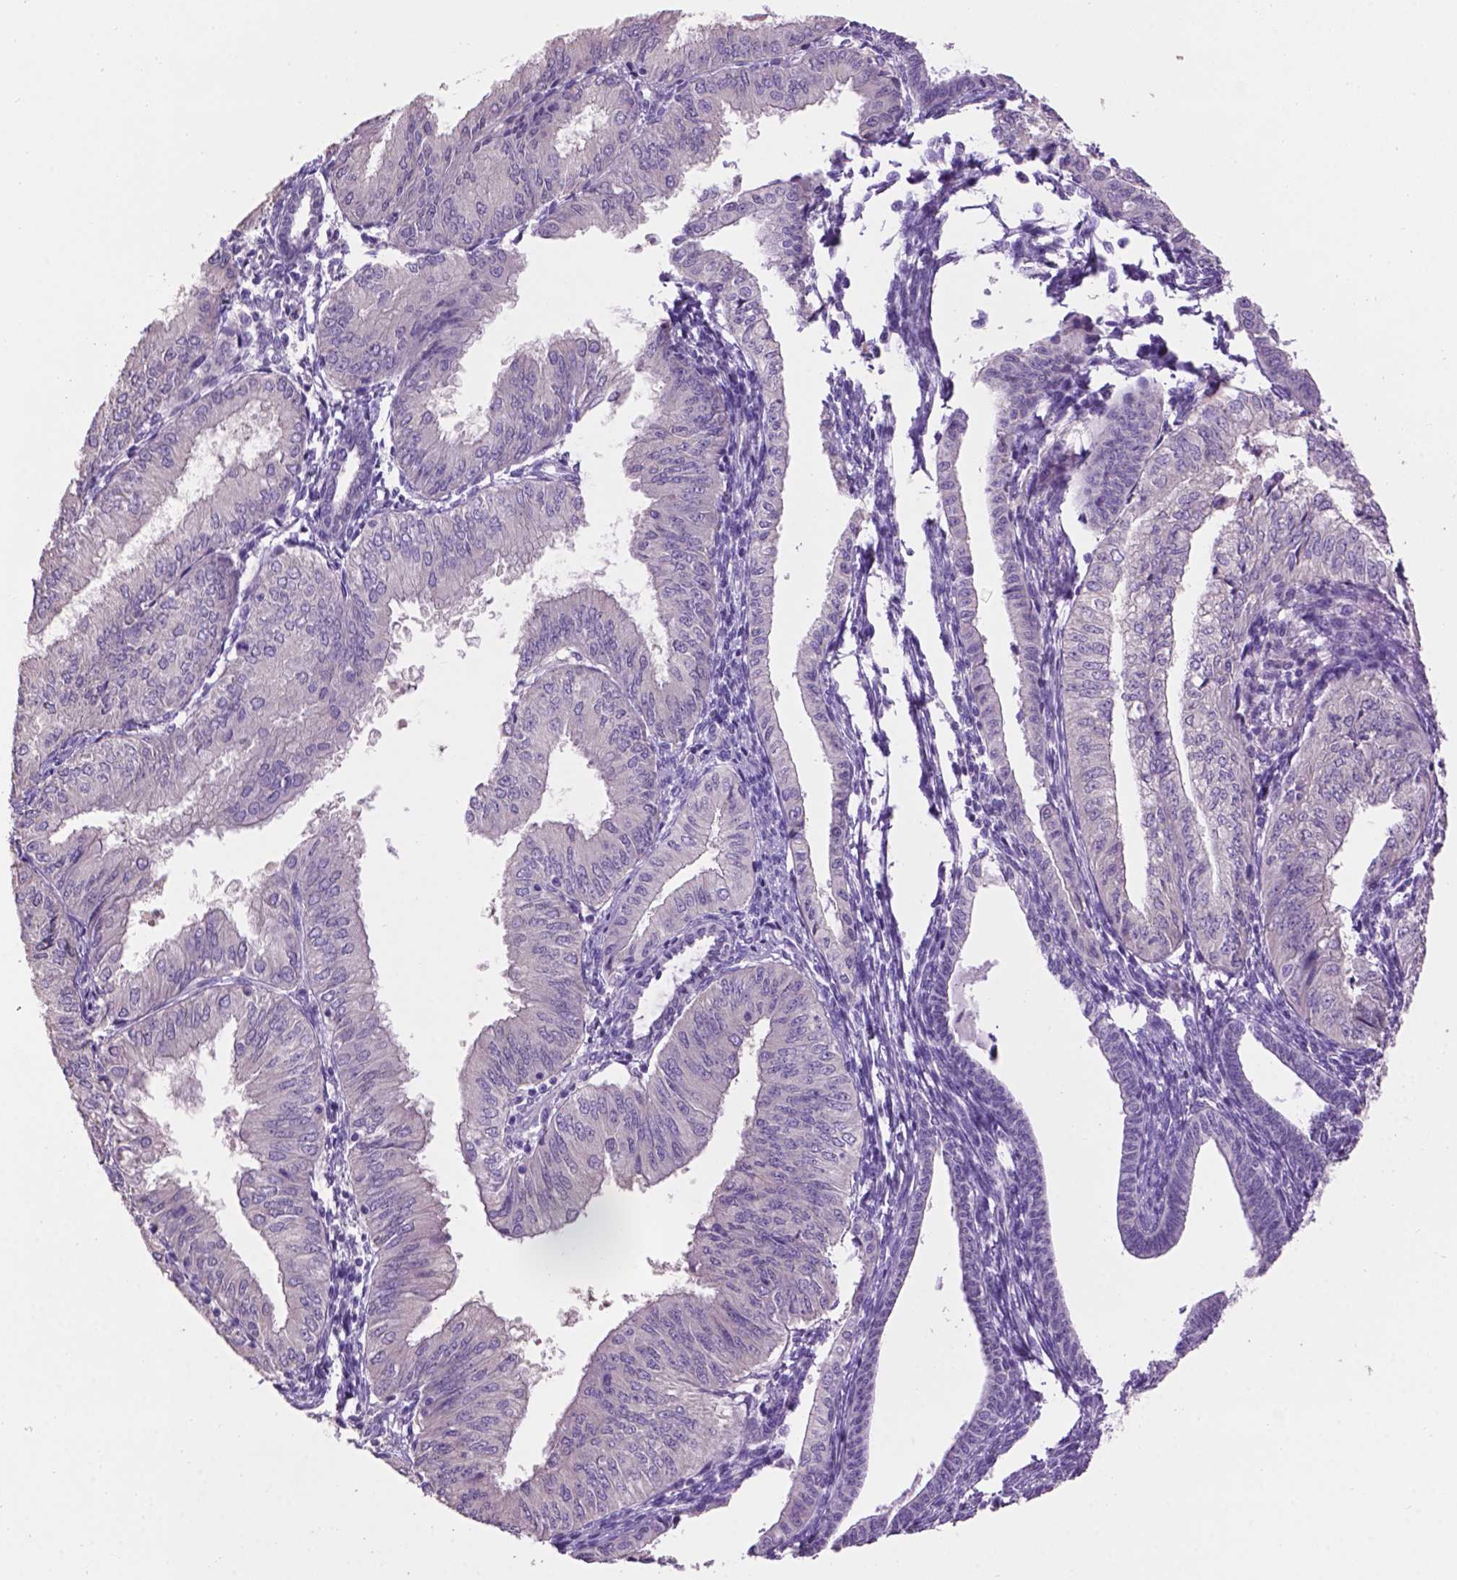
{"staining": {"intensity": "negative", "quantity": "none", "location": "none"}, "tissue": "endometrial cancer", "cell_type": "Tumor cells", "image_type": "cancer", "snomed": [{"axis": "morphology", "description": "Adenocarcinoma, NOS"}, {"axis": "topography", "description": "Endometrium"}], "caption": "This is a photomicrograph of immunohistochemistry (IHC) staining of endometrial cancer (adenocarcinoma), which shows no expression in tumor cells.", "gene": "CRYBA4", "patient": {"sex": "female", "age": 53}}